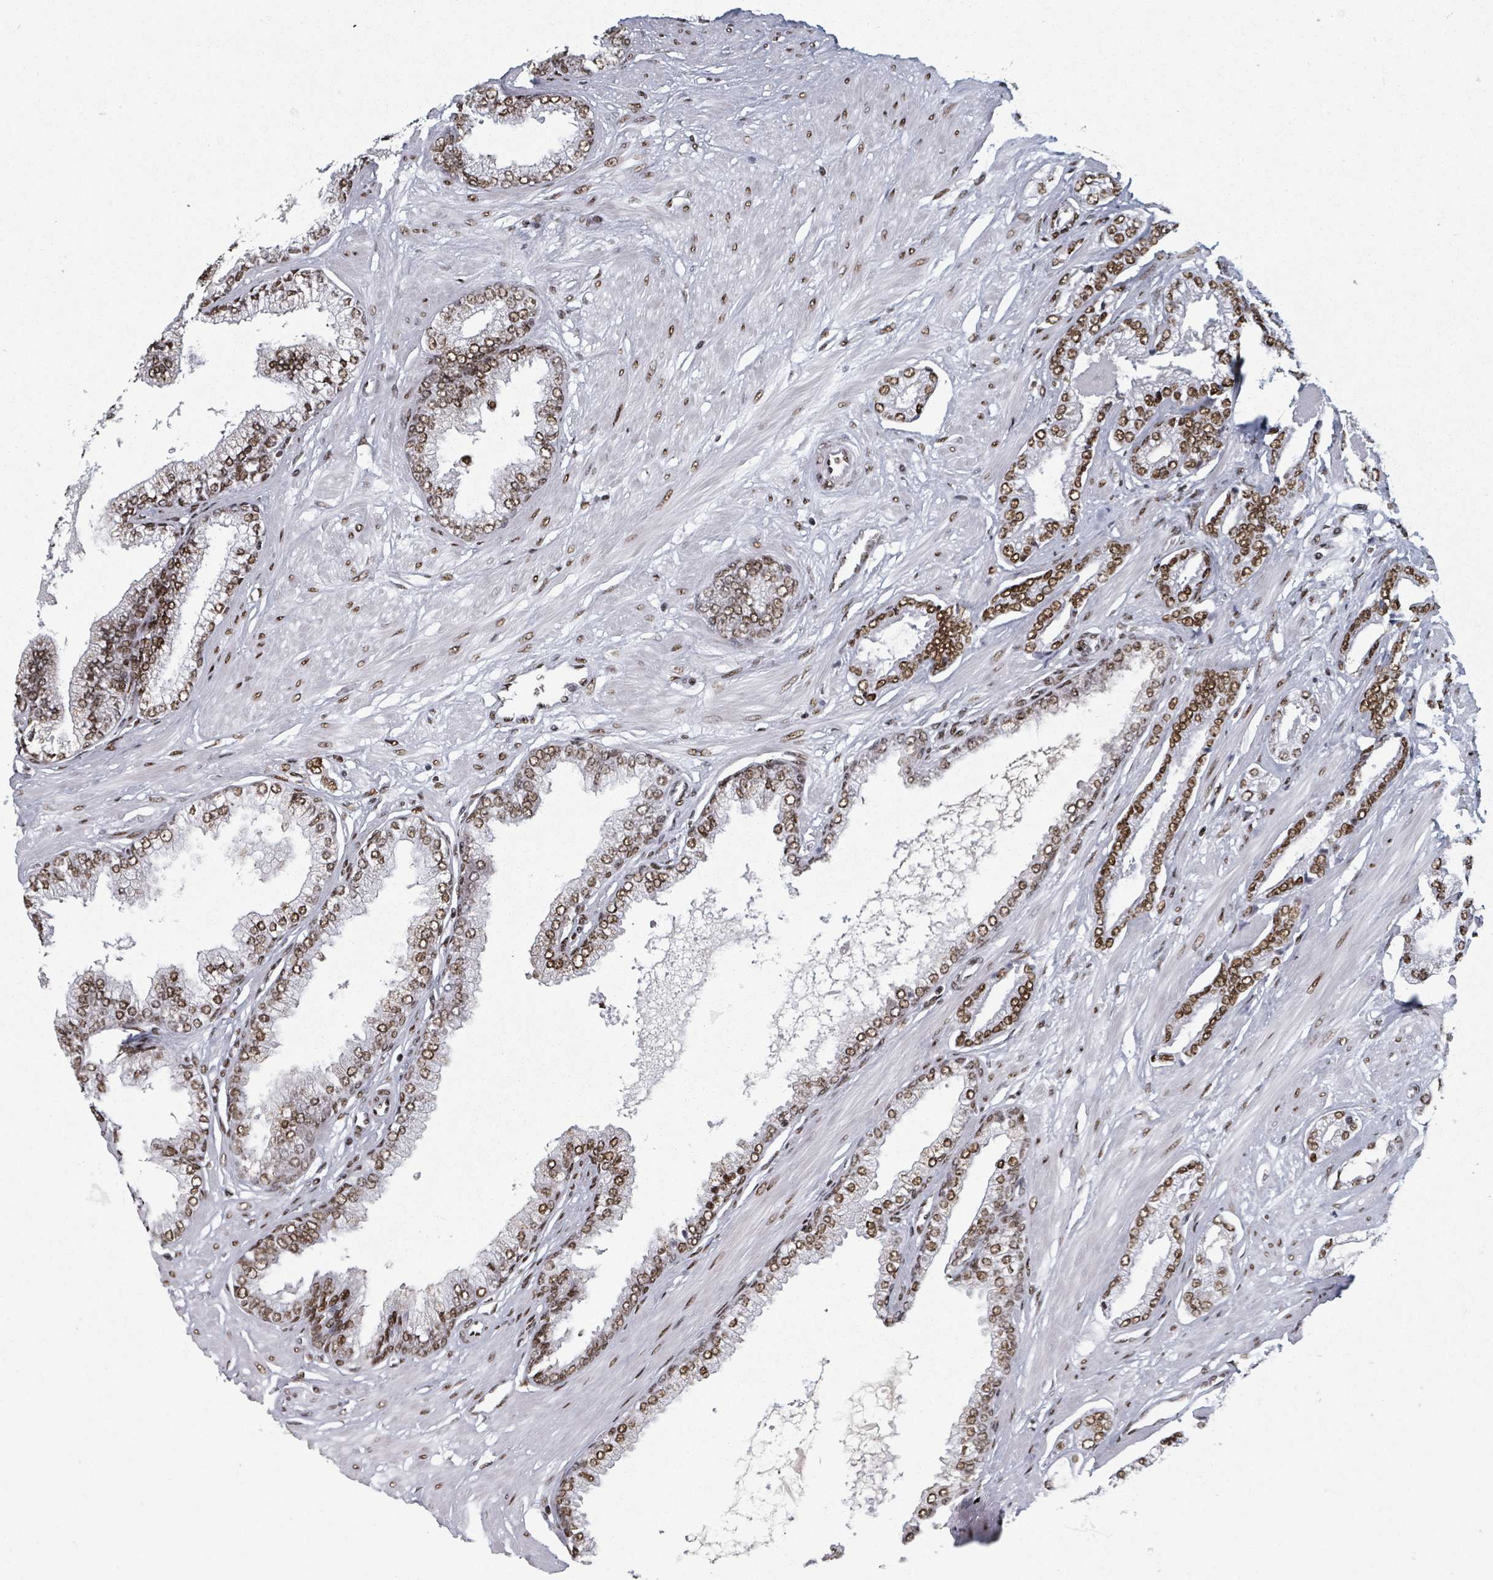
{"staining": {"intensity": "strong", "quantity": ">75%", "location": "nuclear"}, "tissue": "prostate cancer", "cell_type": "Tumor cells", "image_type": "cancer", "snomed": [{"axis": "morphology", "description": "Adenocarcinoma, Low grade"}, {"axis": "topography", "description": "Prostate"}], "caption": "An IHC photomicrograph of neoplastic tissue is shown. Protein staining in brown highlights strong nuclear positivity in prostate cancer within tumor cells.", "gene": "DHX16", "patient": {"sex": "male", "age": 64}}